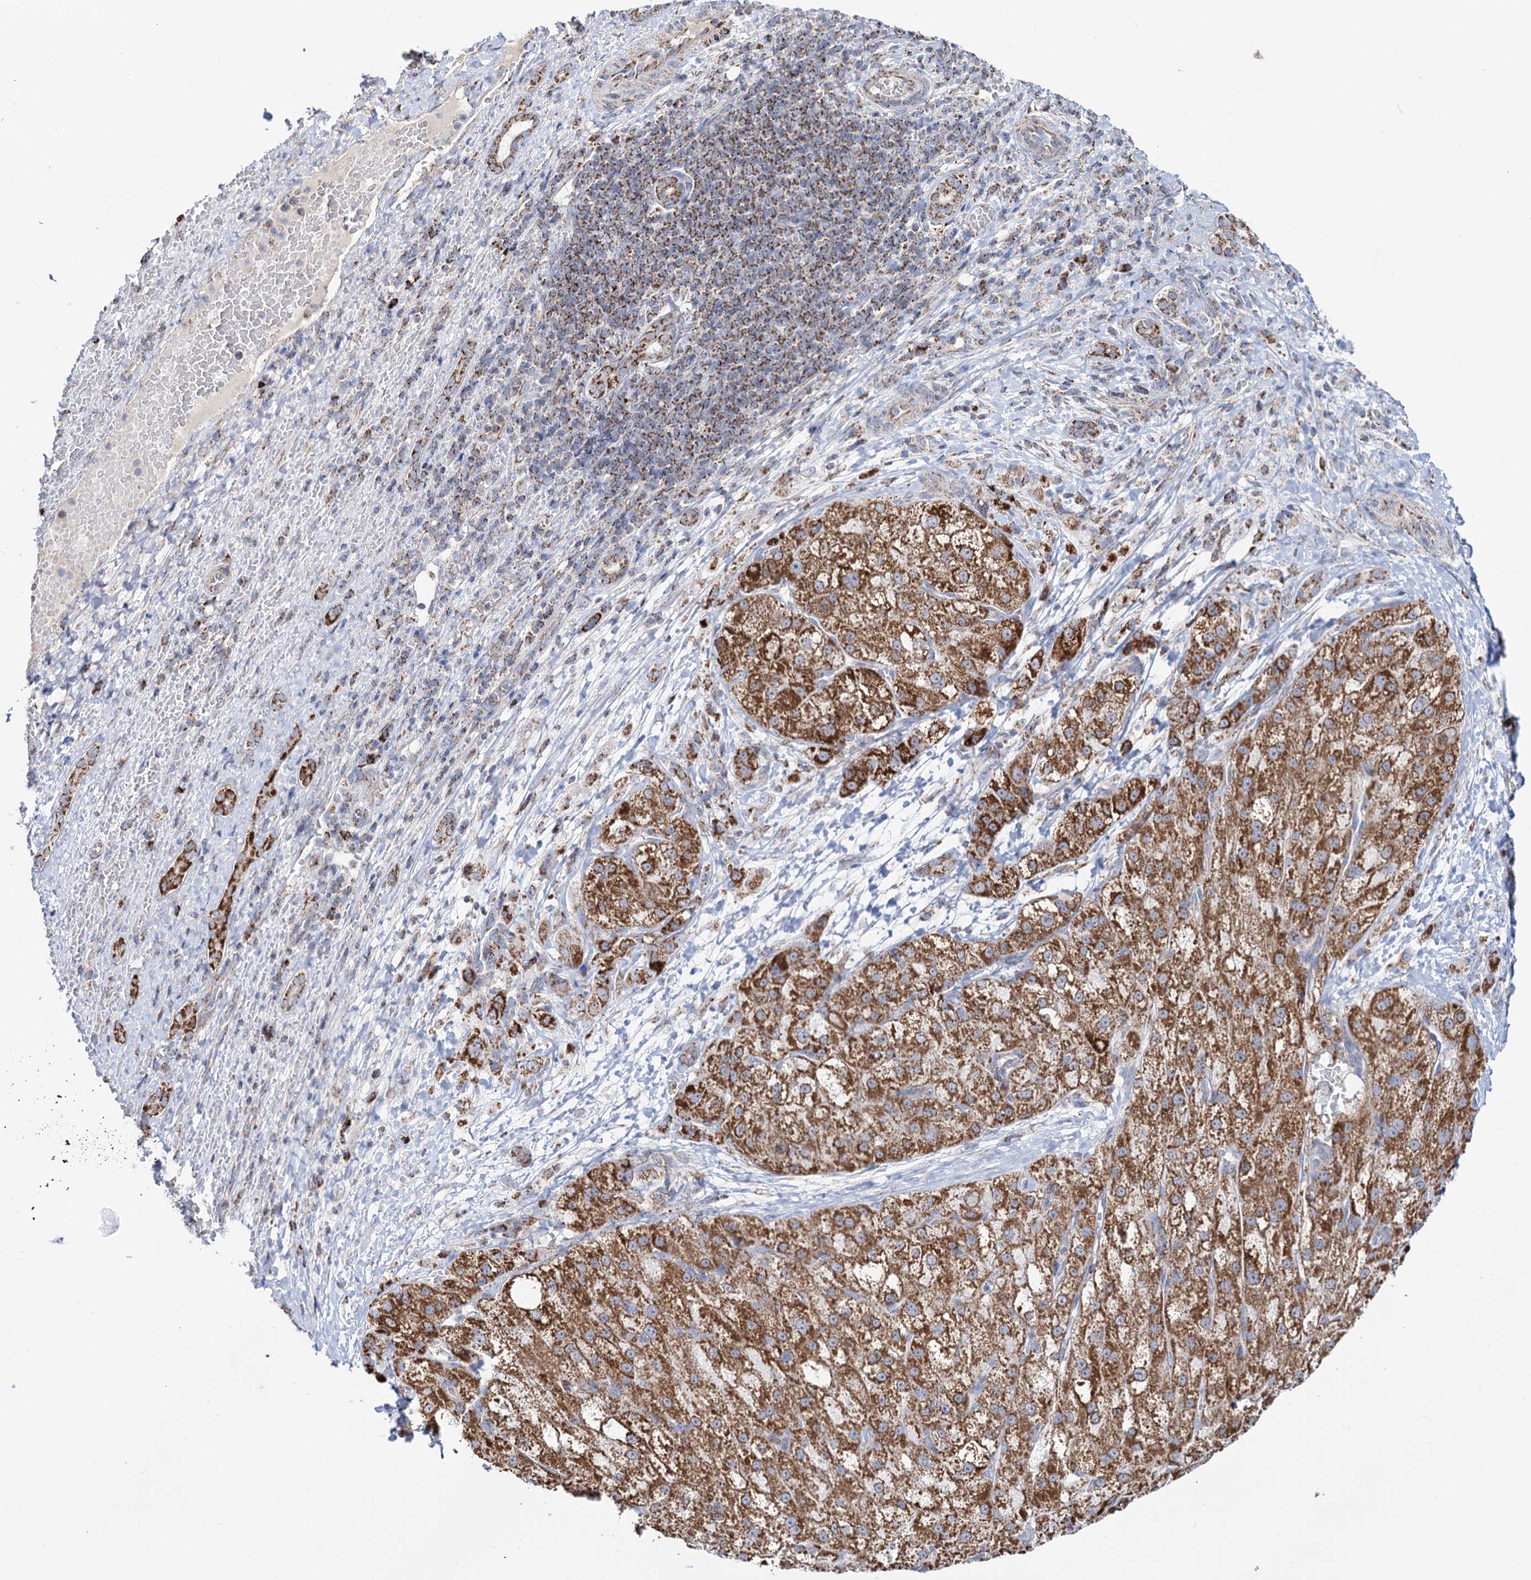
{"staining": {"intensity": "strong", "quantity": ">75%", "location": "cytoplasmic/membranous"}, "tissue": "liver cancer", "cell_type": "Tumor cells", "image_type": "cancer", "snomed": [{"axis": "morphology", "description": "Normal tissue, NOS"}, {"axis": "morphology", "description": "Carcinoma, Hepatocellular, NOS"}, {"axis": "topography", "description": "Liver"}], "caption": "DAB (3,3'-diaminobenzidine) immunohistochemical staining of human hepatocellular carcinoma (liver) exhibits strong cytoplasmic/membranous protein expression in about >75% of tumor cells.", "gene": "C2CD3", "patient": {"sex": "male", "age": 57}}